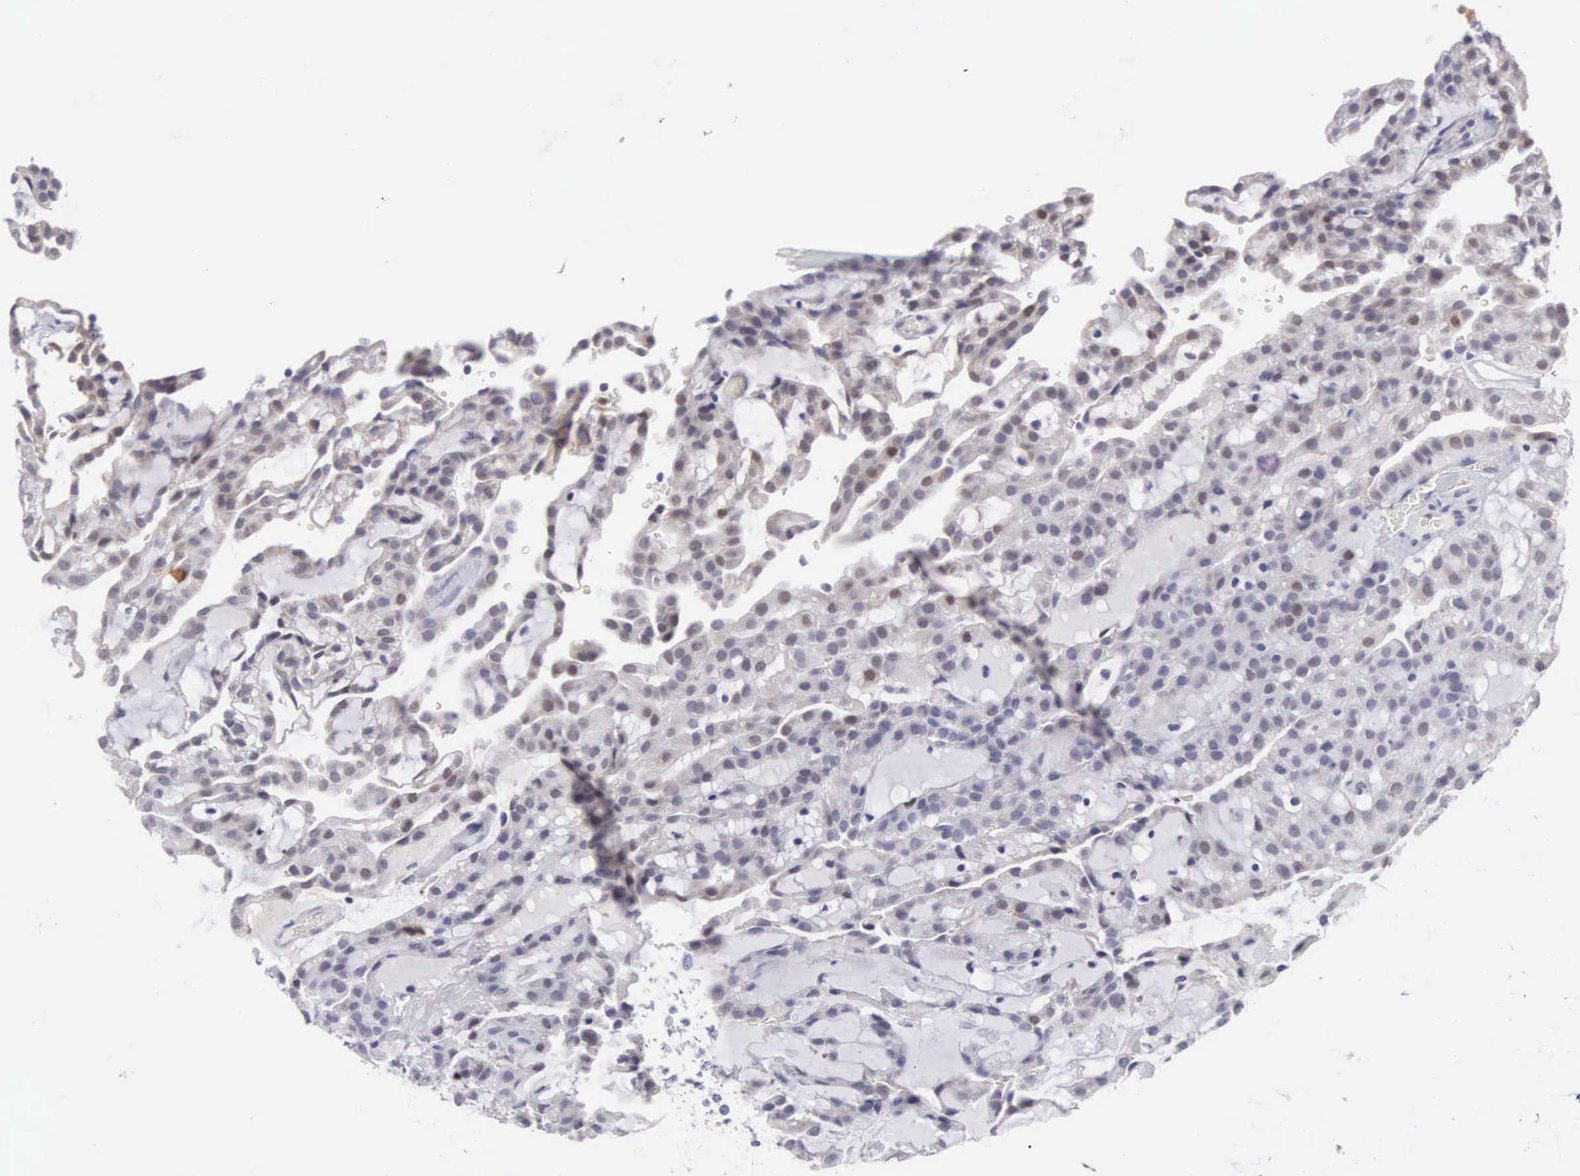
{"staining": {"intensity": "negative", "quantity": "none", "location": "none"}, "tissue": "renal cancer", "cell_type": "Tumor cells", "image_type": "cancer", "snomed": [{"axis": "morphology", "description": "Adenocarcinoma, NOS"}, {"axis": "topography", "description": "Kidney"}], "caption": "This photomicrograph is of renal cancer (adenocarcinoma) stained with immunohistochemistry (IHC) to label a protein in brown with the nuclei are counter-stained blue. There is no expression in tumor cells.", "gene": "SOX11", "patient": {"sex": "male", "age": 63}}